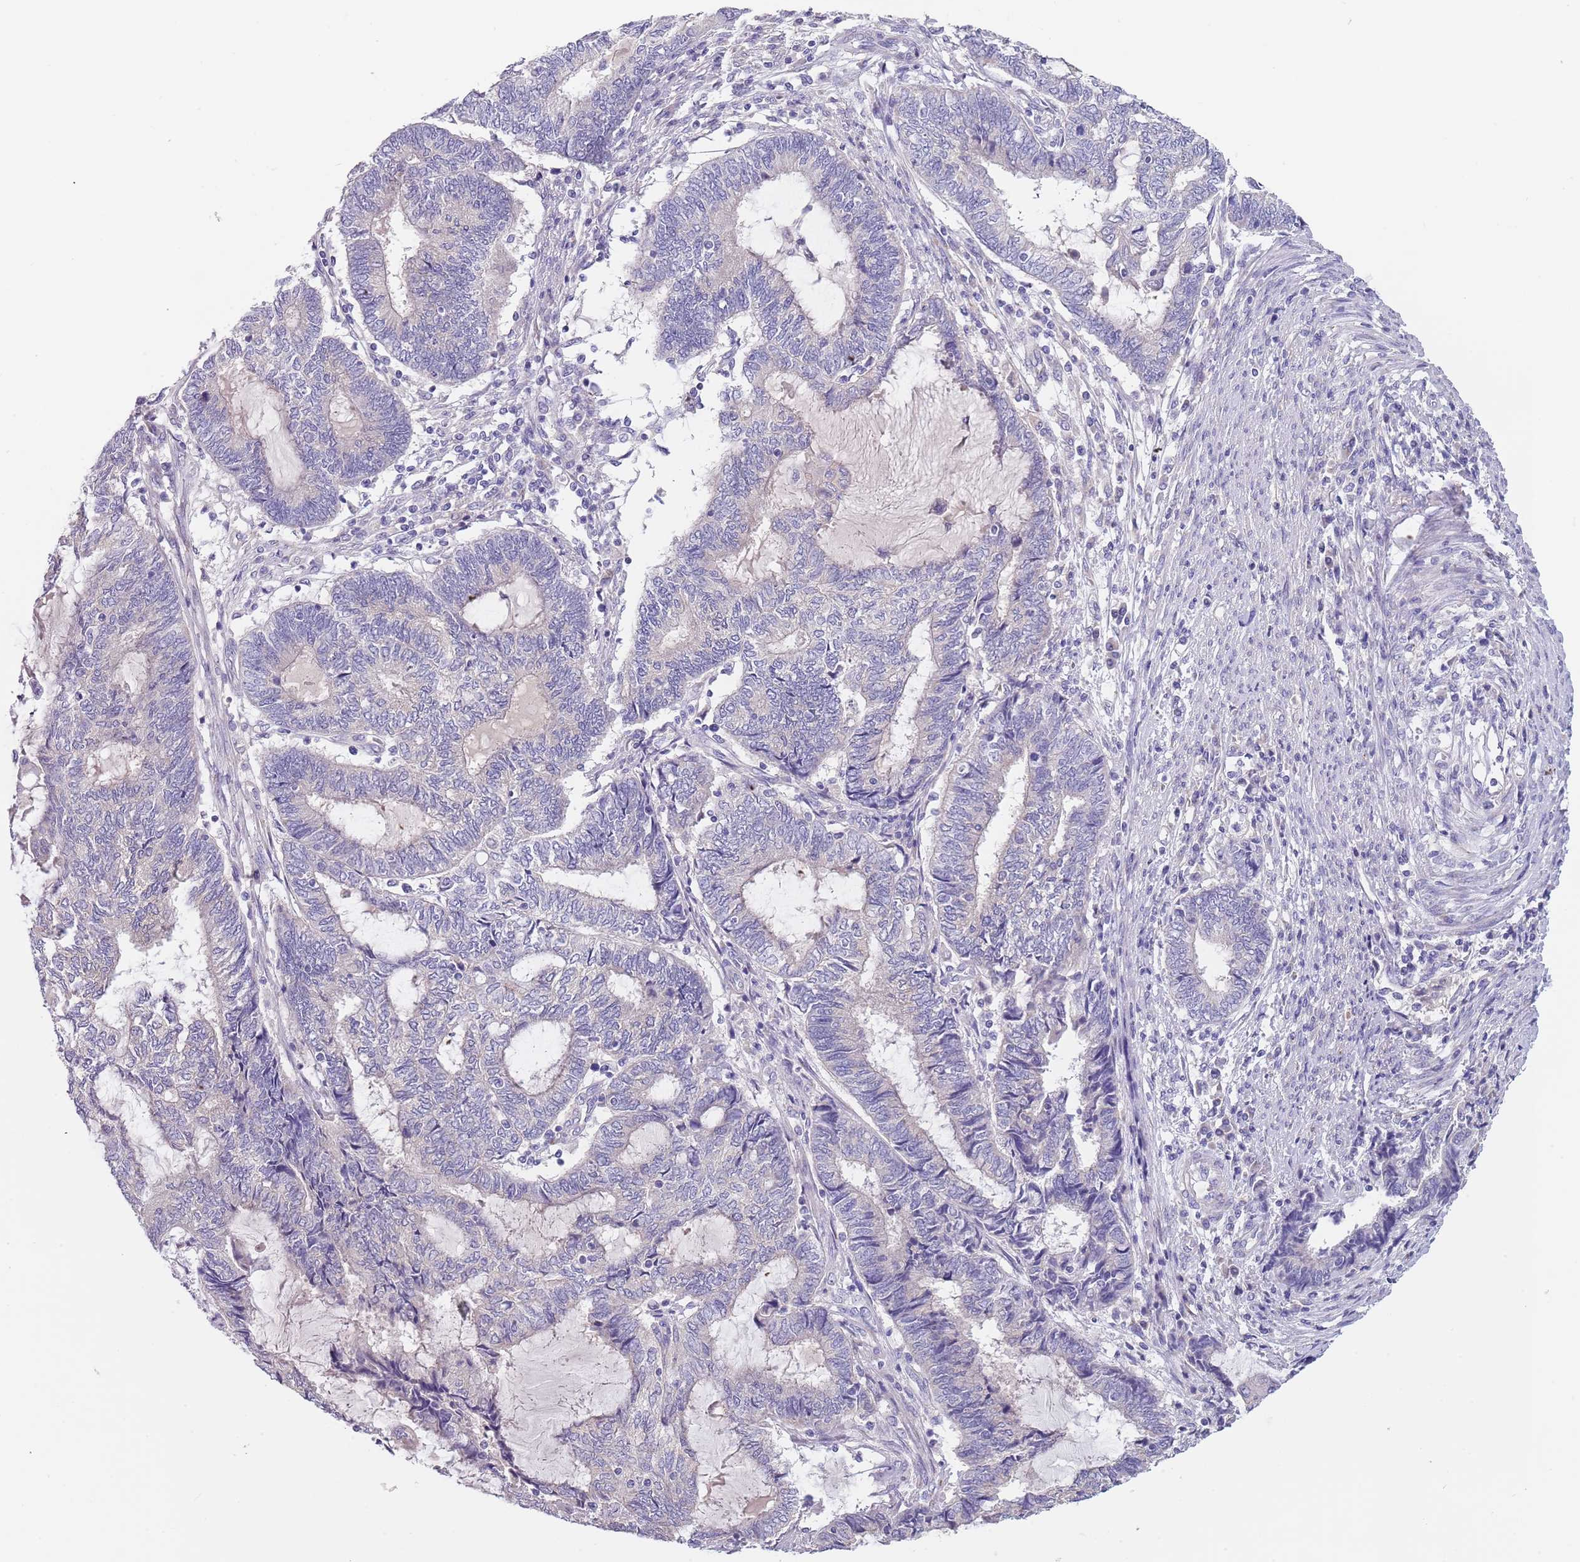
{"staining": {"intensity": "negative", "quantity": "none", "location": "none"}, "tissue": "endometrial cancer", "cell_type": "Tumor cells", "image_type": "cancer", "snomed": [{"axis": "morphology", "description": "Adenocarcinoma, NOS"}, {"axis": "topography", "description": "Uterus"}, {"axis": "topography", "description": "Endometrium"}], "caption": "There is no significant positivity in tumor cells of adenocarcinoma (endometrial). The staining is performed using DAB (3,3'-diaminobenzidine) brown chromogen with nuclei counter-stained in using hematoxylin.", "gene": "MAN1C1", "patient": {"sex": "female", "age": 70}}